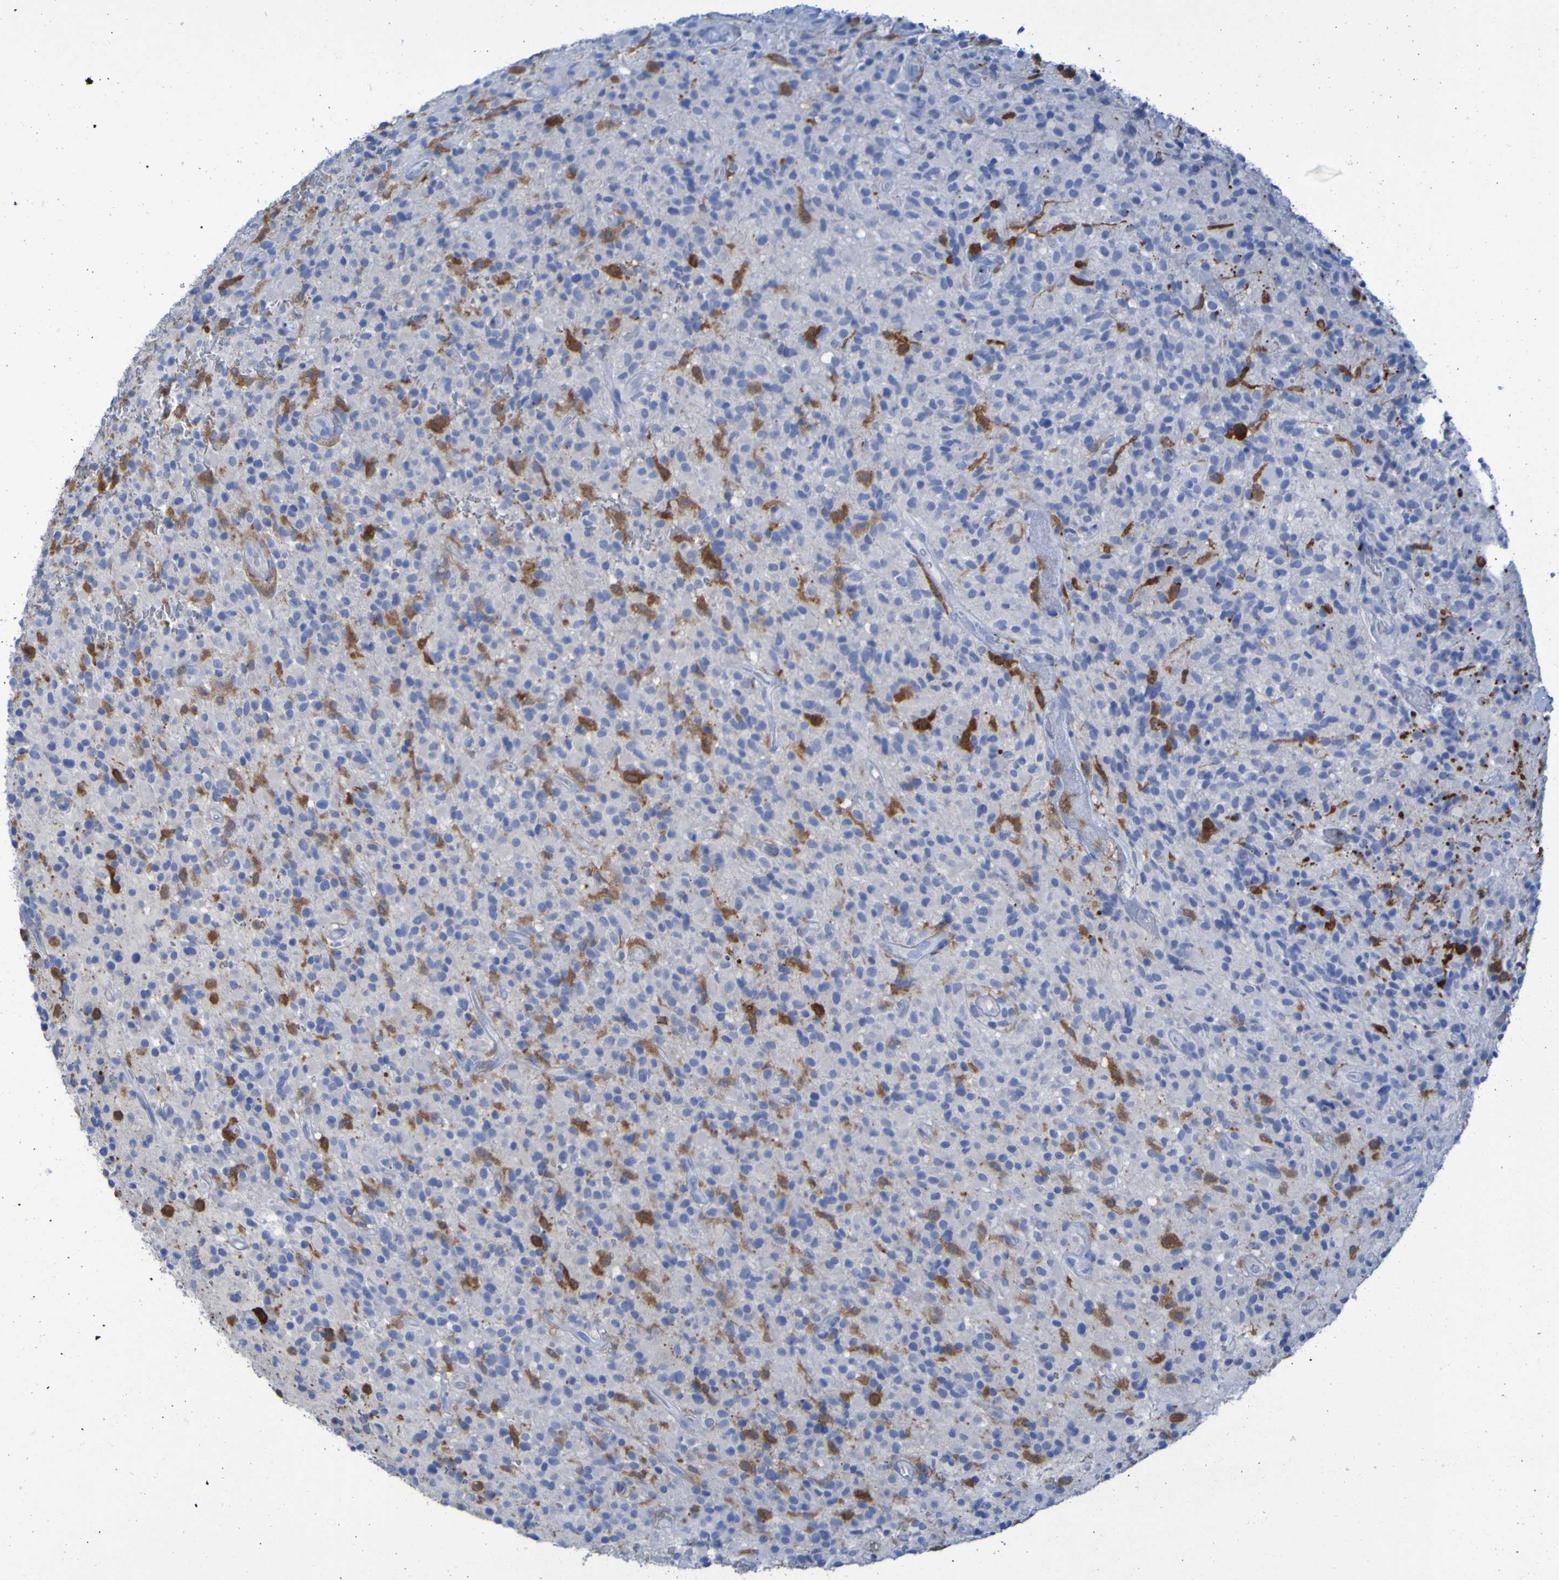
{"staining": {"intensity": "moderate", "quantity": "<25%", "location": "cytoplasmic/membranous"}, "tissue": "glioma", "cell_type": "Tumor cells", "image_type": "cancer", "snomed": [{"axis": "morphology", "description": "Glioma, malignant, High grade"}, {"axis": "topography", "description": "Brain"}], "caption": "Immunohistochemistry micrograph of human glioma stained for a protein (brown), which reveals low levels of moderate cytoplasmic/membranous positivity in about <25% of tumor cells.", "gene": "MPPE1", "patient": {"sex": "male", "age": 71}}